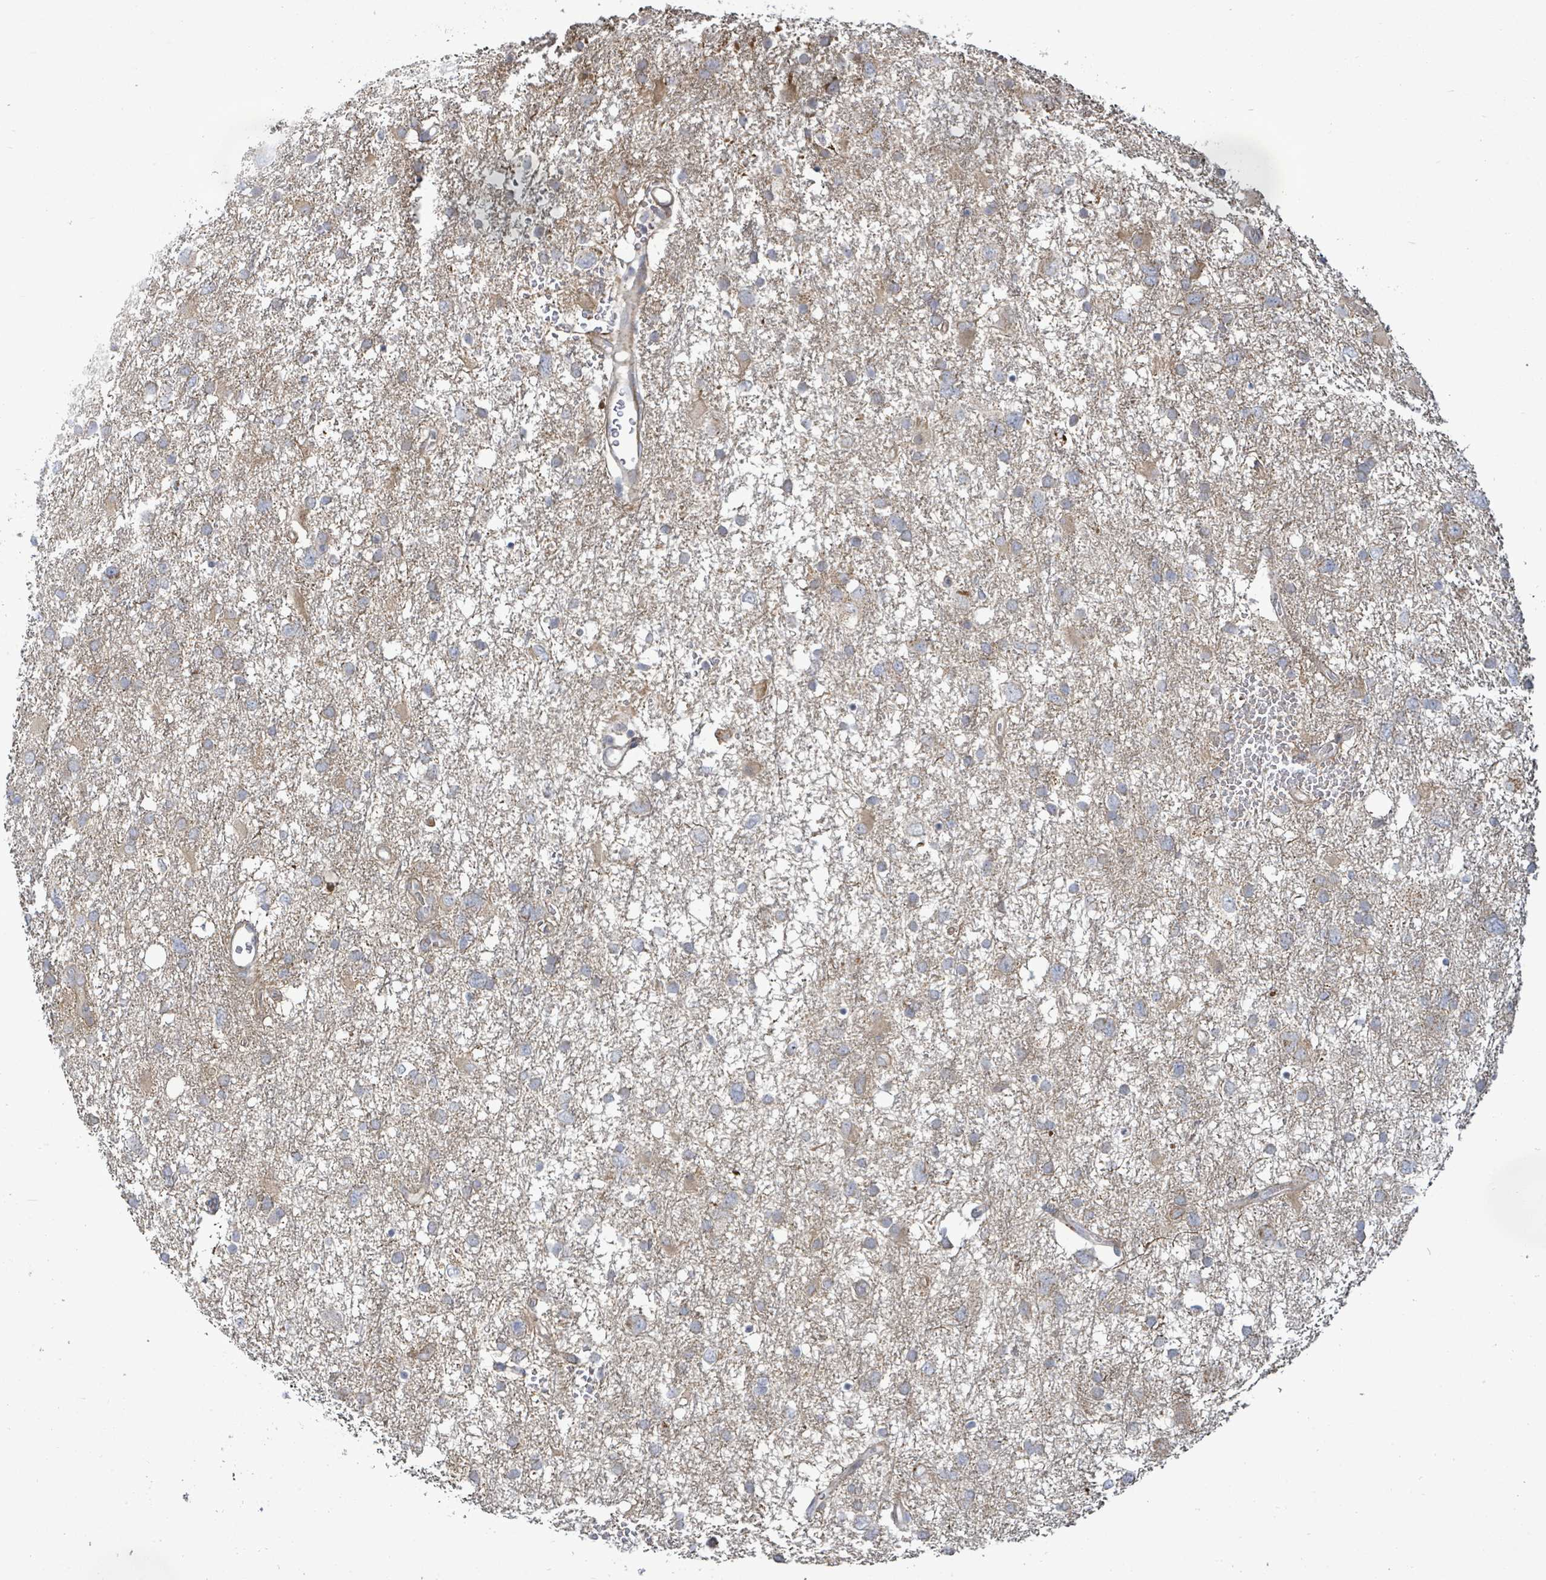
{"staining": {"intensity": "weak", "quantity": "25%-75%", "location": "cytoplasmic/membranous"}, "tissue": "glioma", "cell_type": "Tumor cells", "image_type": "cancer", "snomed": [{"axis": "morphology", "description": "Glioma, malignant, High grade"}, {"axis": "topography", "description": "Brain"}], "caption": "A brown stain shows weak cytoplasmic/membranous positivity of a protein in glioma tumor cells.", "gene": "KBTBD11", "patient": {"sex": "male", "age": 61}}